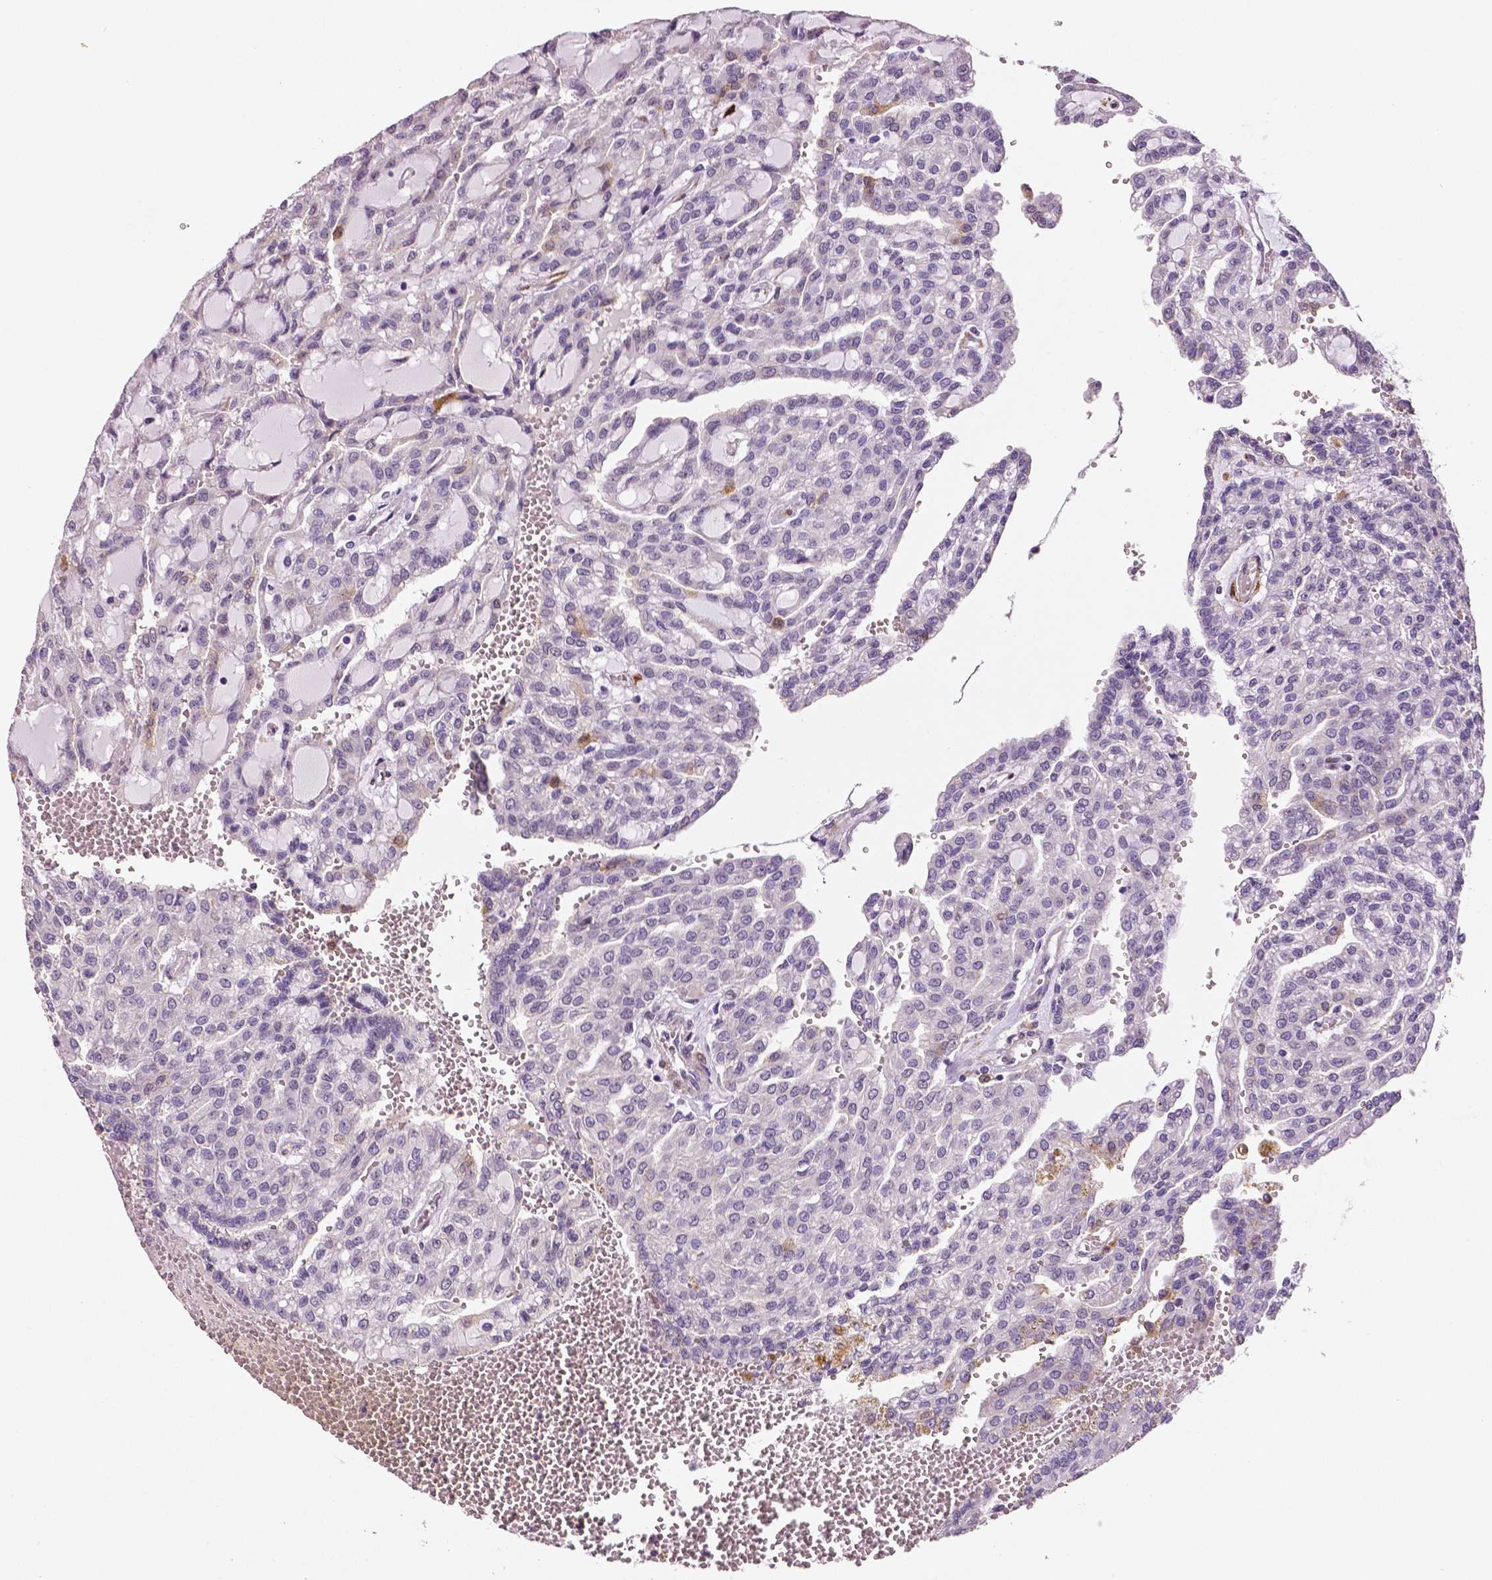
{"staining": {"intensity": "negative", "quantity": "none", "location": "none"}, "tissue": "renal cancer", "cell_type": "Tumor cells", "image_type": "cancer", "snomed": [{"axis": "morphology", "description": "Adenocarcinoma, NOS"}, {"axis": "topography", "description": "Kidney"}], "caption": "An immunohistochemistry image of renal adenocarcinoma is shown. There is no staining in tumor cells of renal adenocarcinoma. (DAB immunohistochemistry (IHC) with hematoxylin counter stain).", "gene": "PHGDH", "patient": {"sex": "male", "age": 63}}